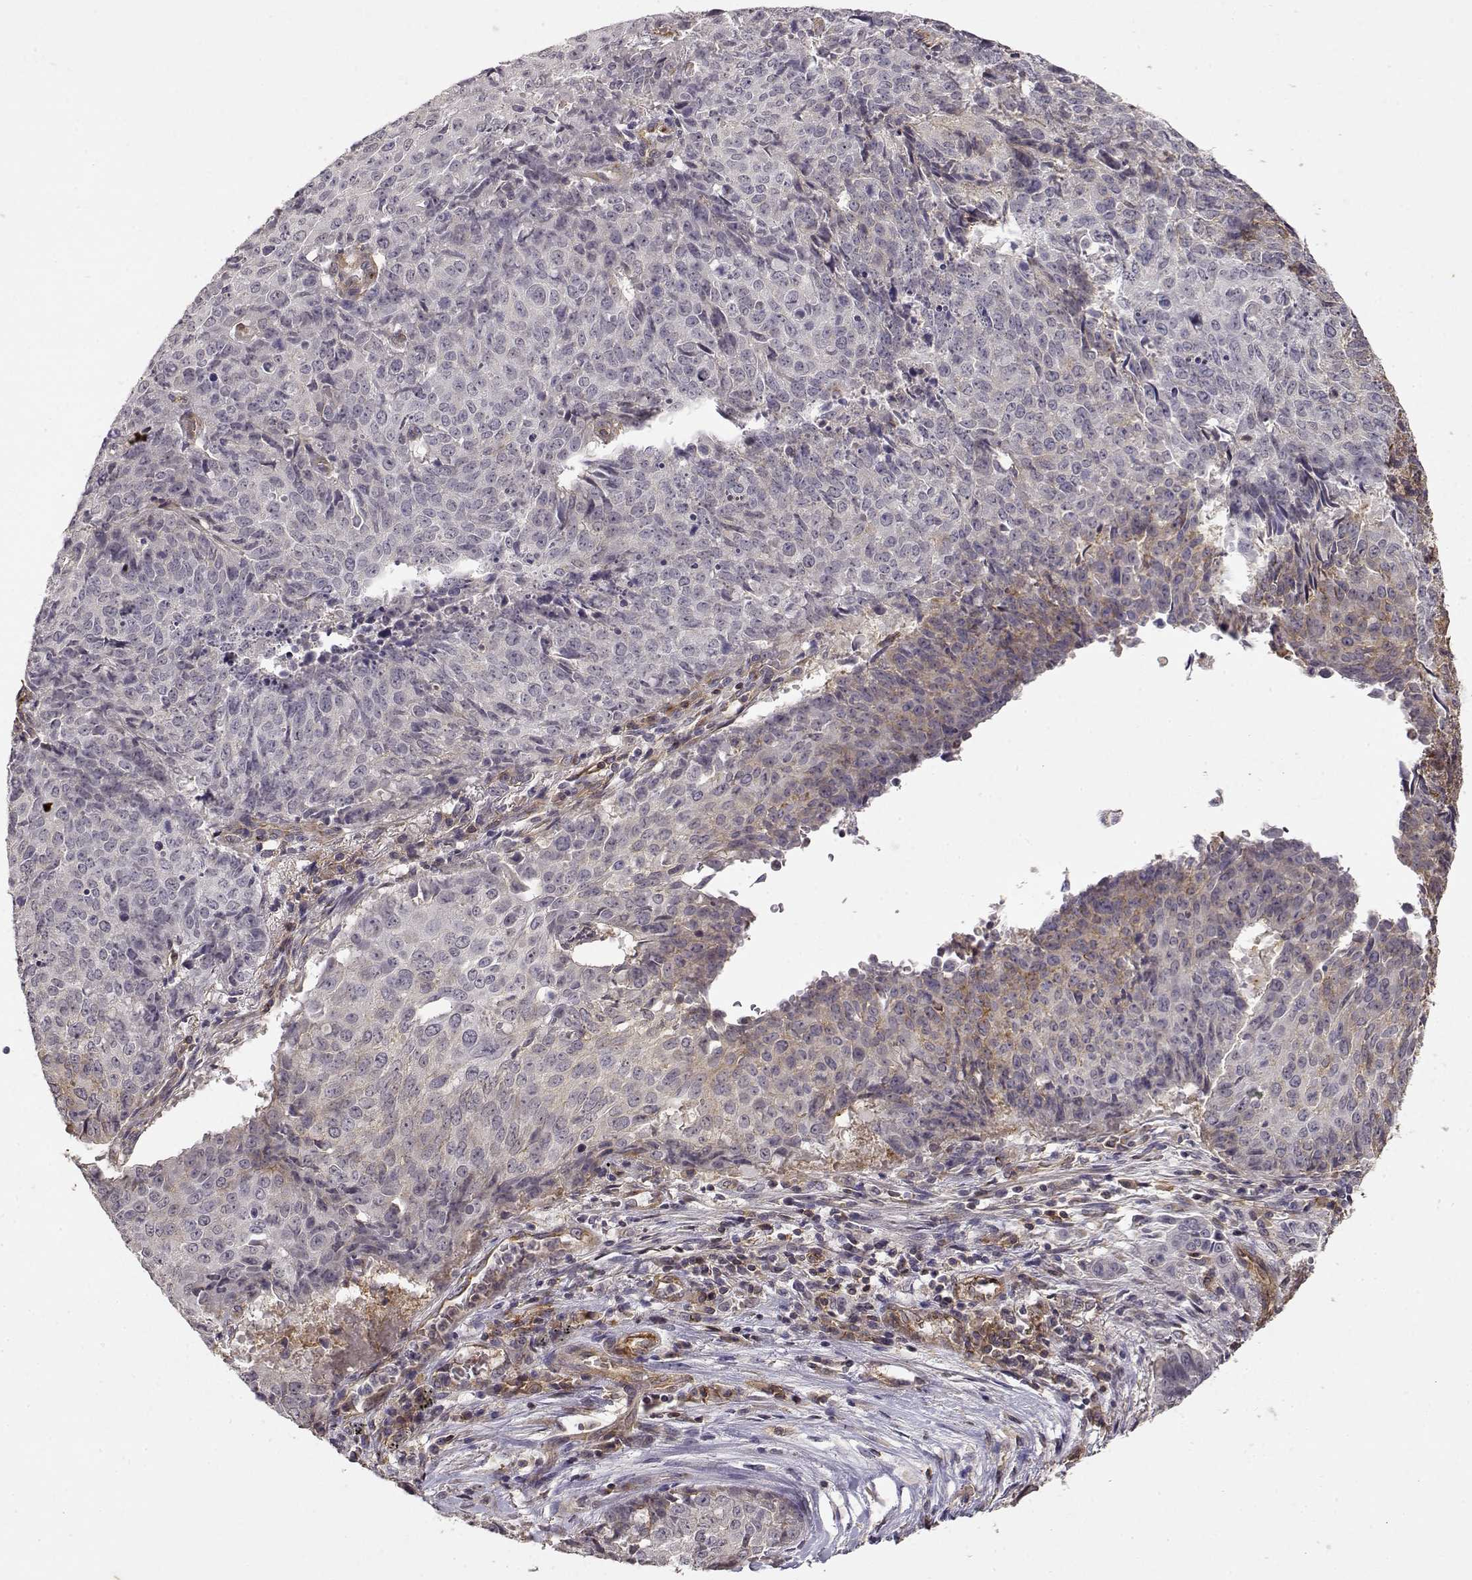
{"staining": {"intensity": "weak", "quantity": "<25%", "location": "cytoplasmic/membranous"}, "tissue": "lung cancer", "cell_type": "Tumor cells", "image_type": "cancer", "snomed": [{"axis": "morphology", "description": "Normal tissue, NOS"}, {"axis": "morphology", "description": "Squamous cell carcinoma, NOS"}, {"axis": "topography", "description": "Bronchus"}, {"axis": "topography", "description": "Lung"}], "caption": "High power microscopy image of an immunohistochemistry photomicrograph of lung squamous cell carcinoma, revealing no significant positivity in tumor cells. (Brightfield microscopy of DAB immunohistochemistry at high magnification).", "gene": "IFITM1", "patient": {"sex": "male", "age": 64}}